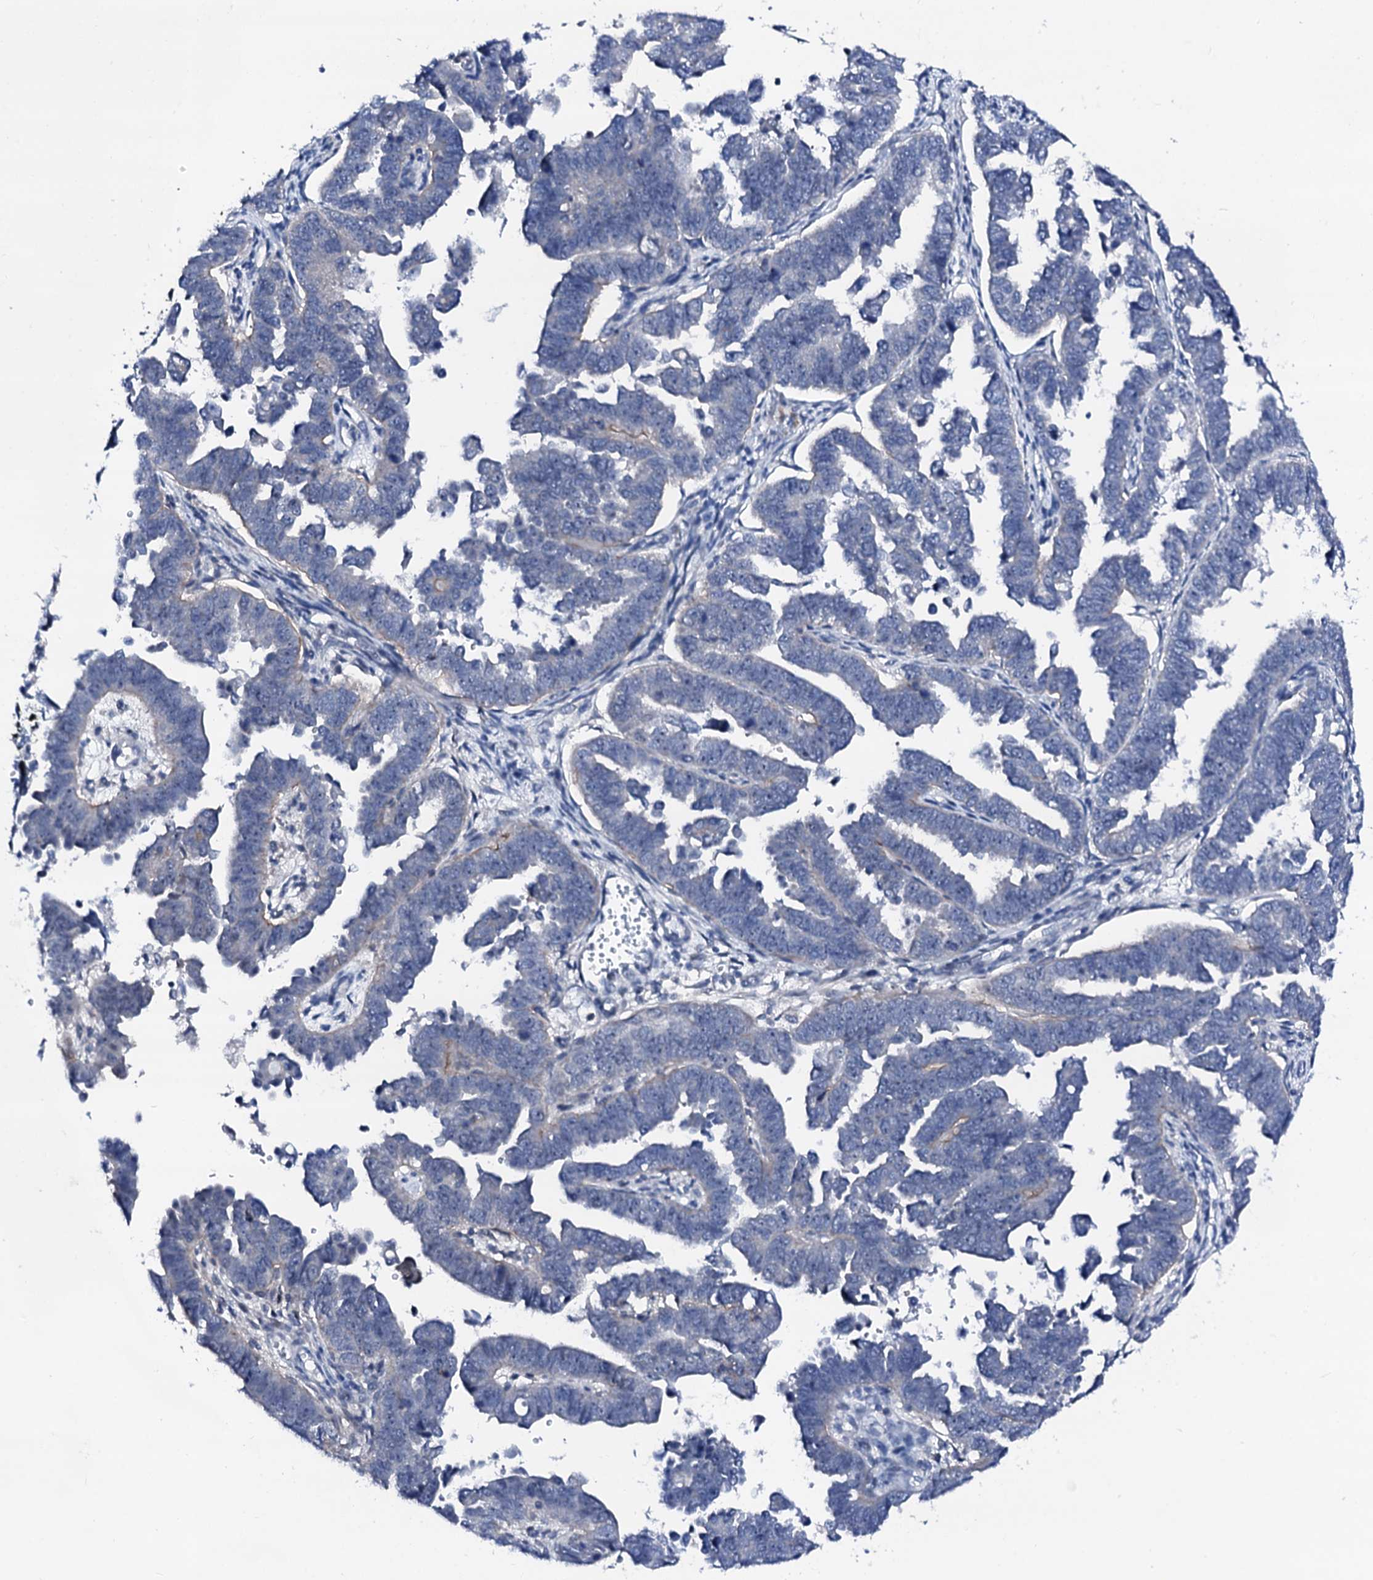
{"staining": {"intensity": "negative", "quantity": "none", "location": "none"}, "tissue": "endometrial cancer", "cell_type": "Tumor cells", "image_type": "cancer", "snomed": [{"axis": "morphology", "description": "Adenocarcinoma, NOS"}, {"axis": "topography", "description": "Endometrium"}], "caption": "Tumor cells are negative for brown protein staining in endometrial cancer.", "gene": "TRAFD1", "patient": {"sex": "female", "age": 75}}